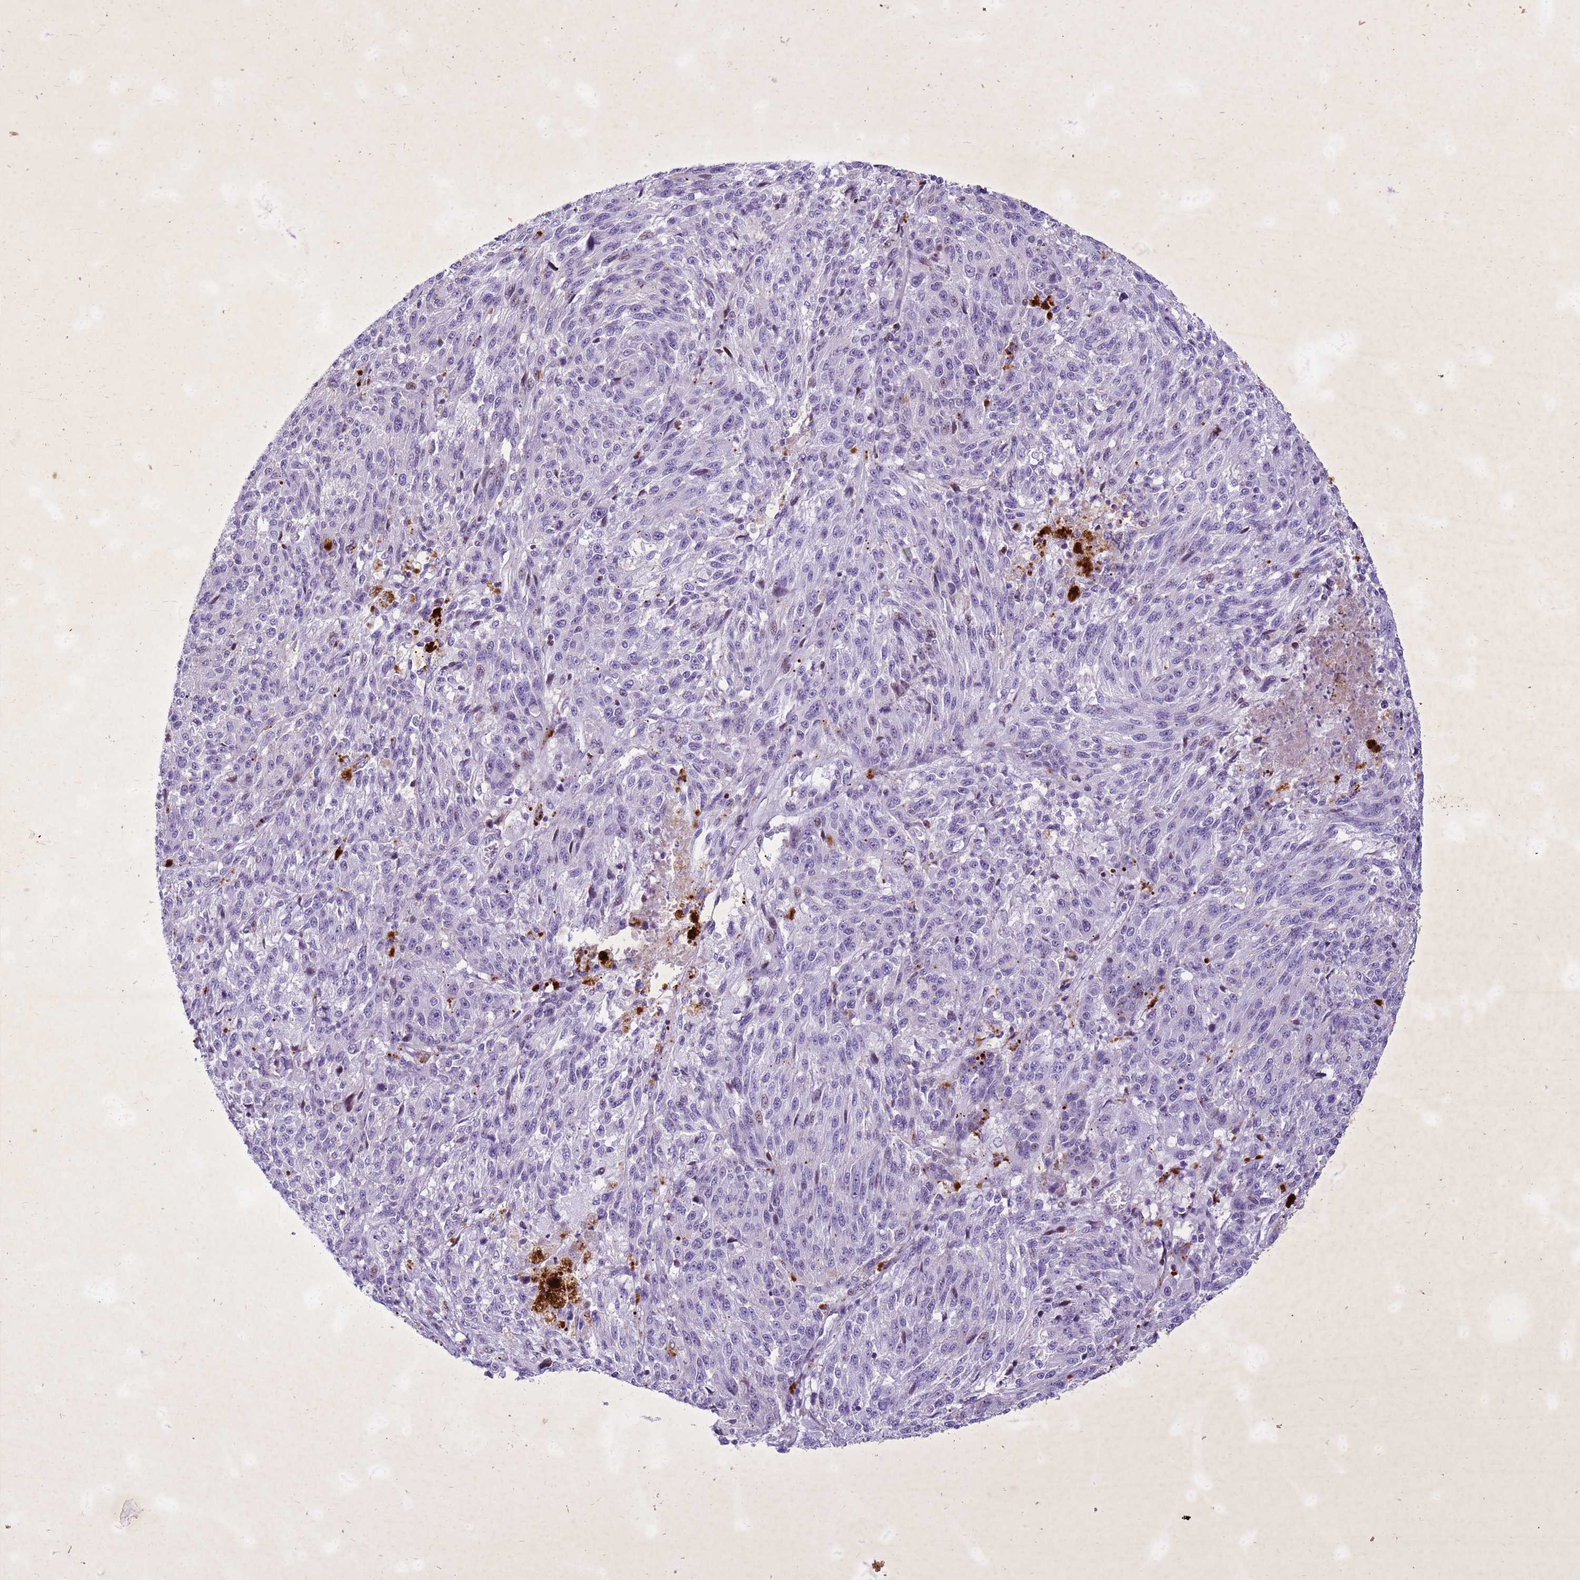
{"staining": {"intensity": "negative", "quantity": "none", "location": "none"}, "tissue": "melanoma", "cell_type": "Tumor cells", "image_type": "cancer", "snomed": [{"axis": "morphology", "description": "Malignant melanoma, NOS"}, {"axis": "topography", "description": "Skin"}], "caption": "Histopathology image shows no significant protein staining in tumor cells of malignant melanoma.", "gene": "COPS9", "patient": {"sex": "male", "age": 53}}